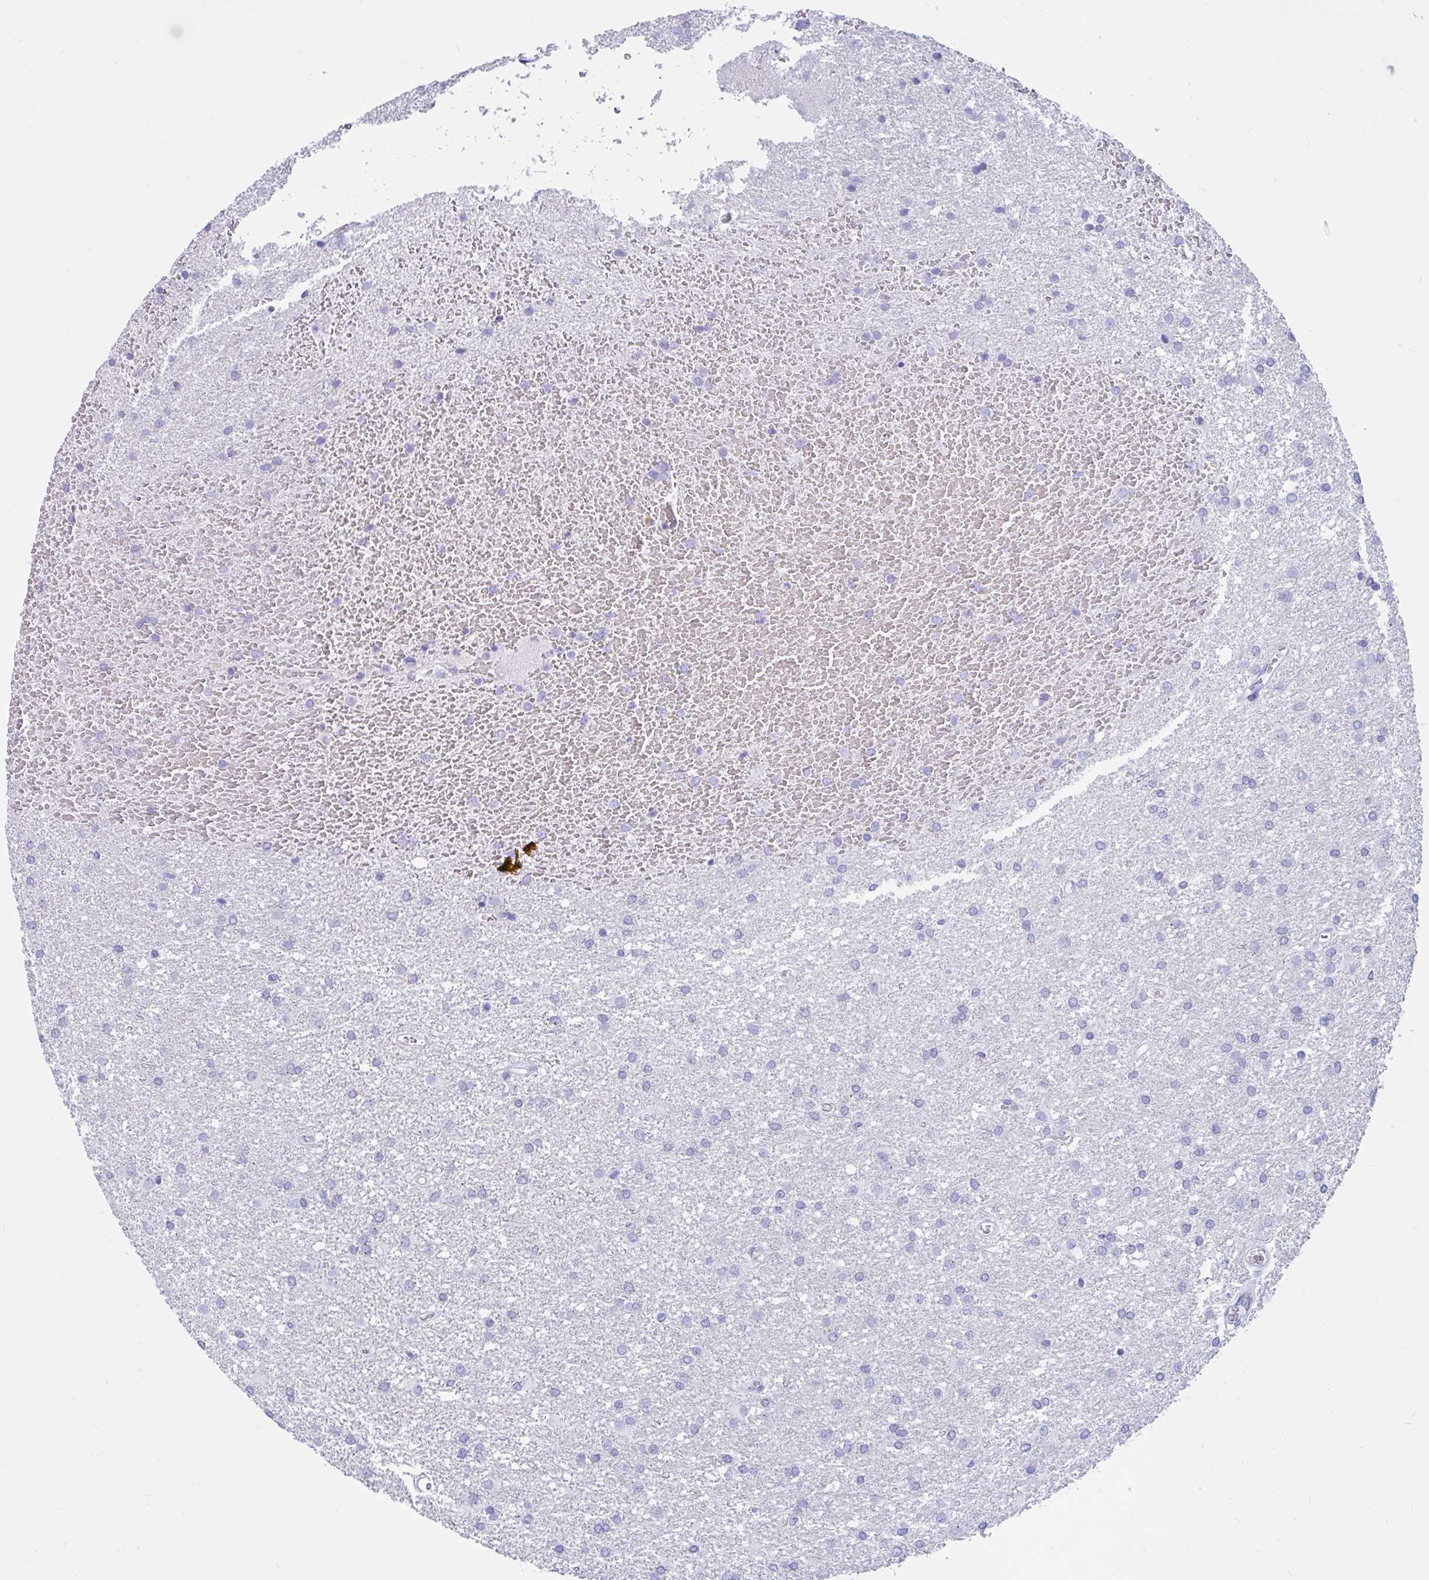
{"staining": {"intensity": "negative", "quantity": "none", "location": "none"}, "tissue": "glioma", "cell_type": "Tumor cells", "image_type": "cancer", "snomed": [{"axis": "morphology", "description": "Glioma, malignant, High grade"}, {"axis": "topography", "description": "Brain"}], "caption": "Human malignant glioma (high-grade) stained for a protein using immunohistochemistry exhibits no staining in tumor cells.", "gene": "RNASE3", "patient": {"sex": "female", "age": 50}}